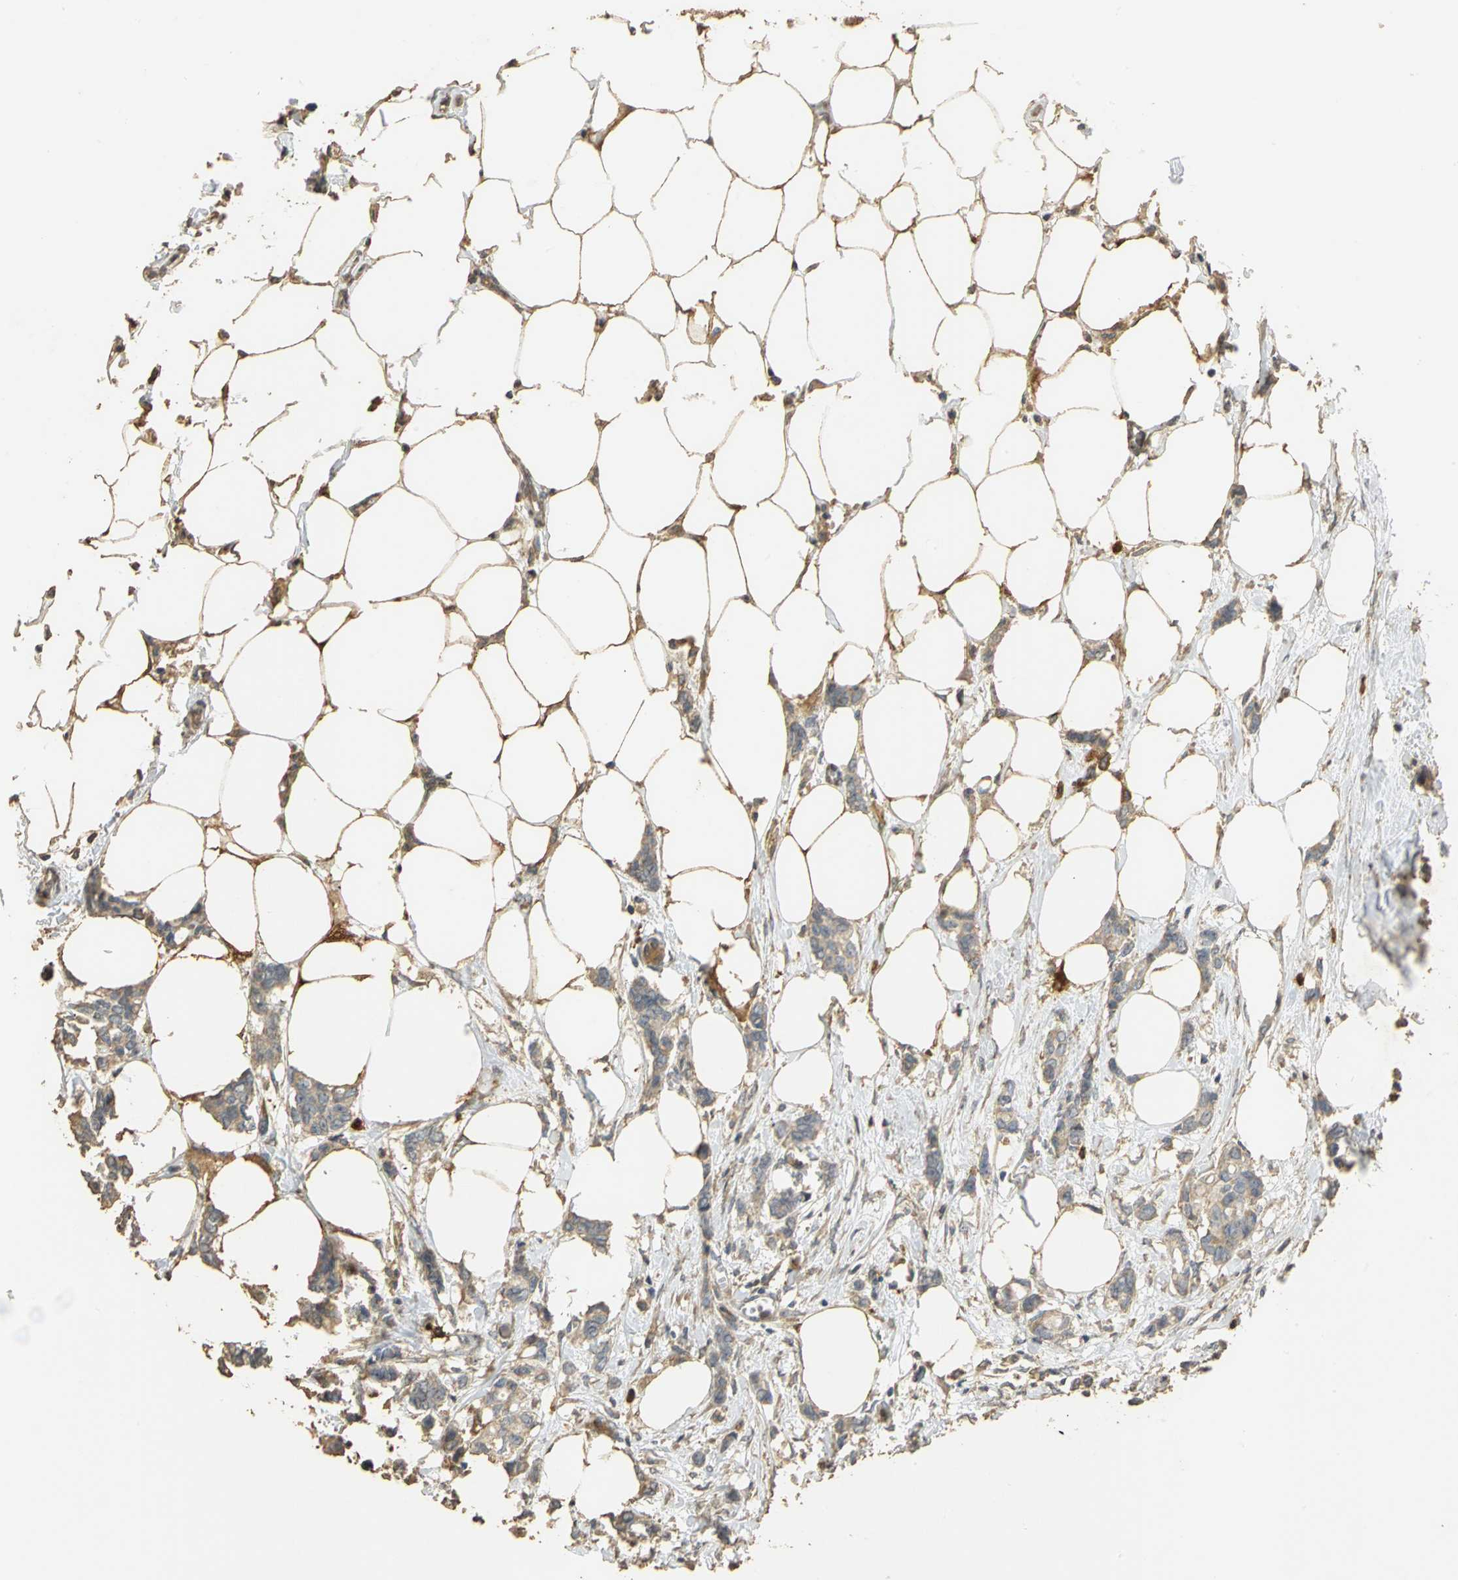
{"staining": {"intensity": "moderate", "quantity": ">75%", "location": "cytoplasmic/membranous"}, "tissue": "breast cancer", "cell_type": "Tumor cells", "image_type": "cancer", "snomed": [{"axis": "morphology", "description": "Duct carcinoma"}, {"axis": "topography", "description": "Breast"}], "caption": "About >75% of tumor cells in breast cancer (intraductal carcinoma) display moderate cytoplasmic/membranous protein expression as visualized by brown immunohistochemical staining.", "gene": "ACSL4", "patient": {"sex": "female", "age": 84}}